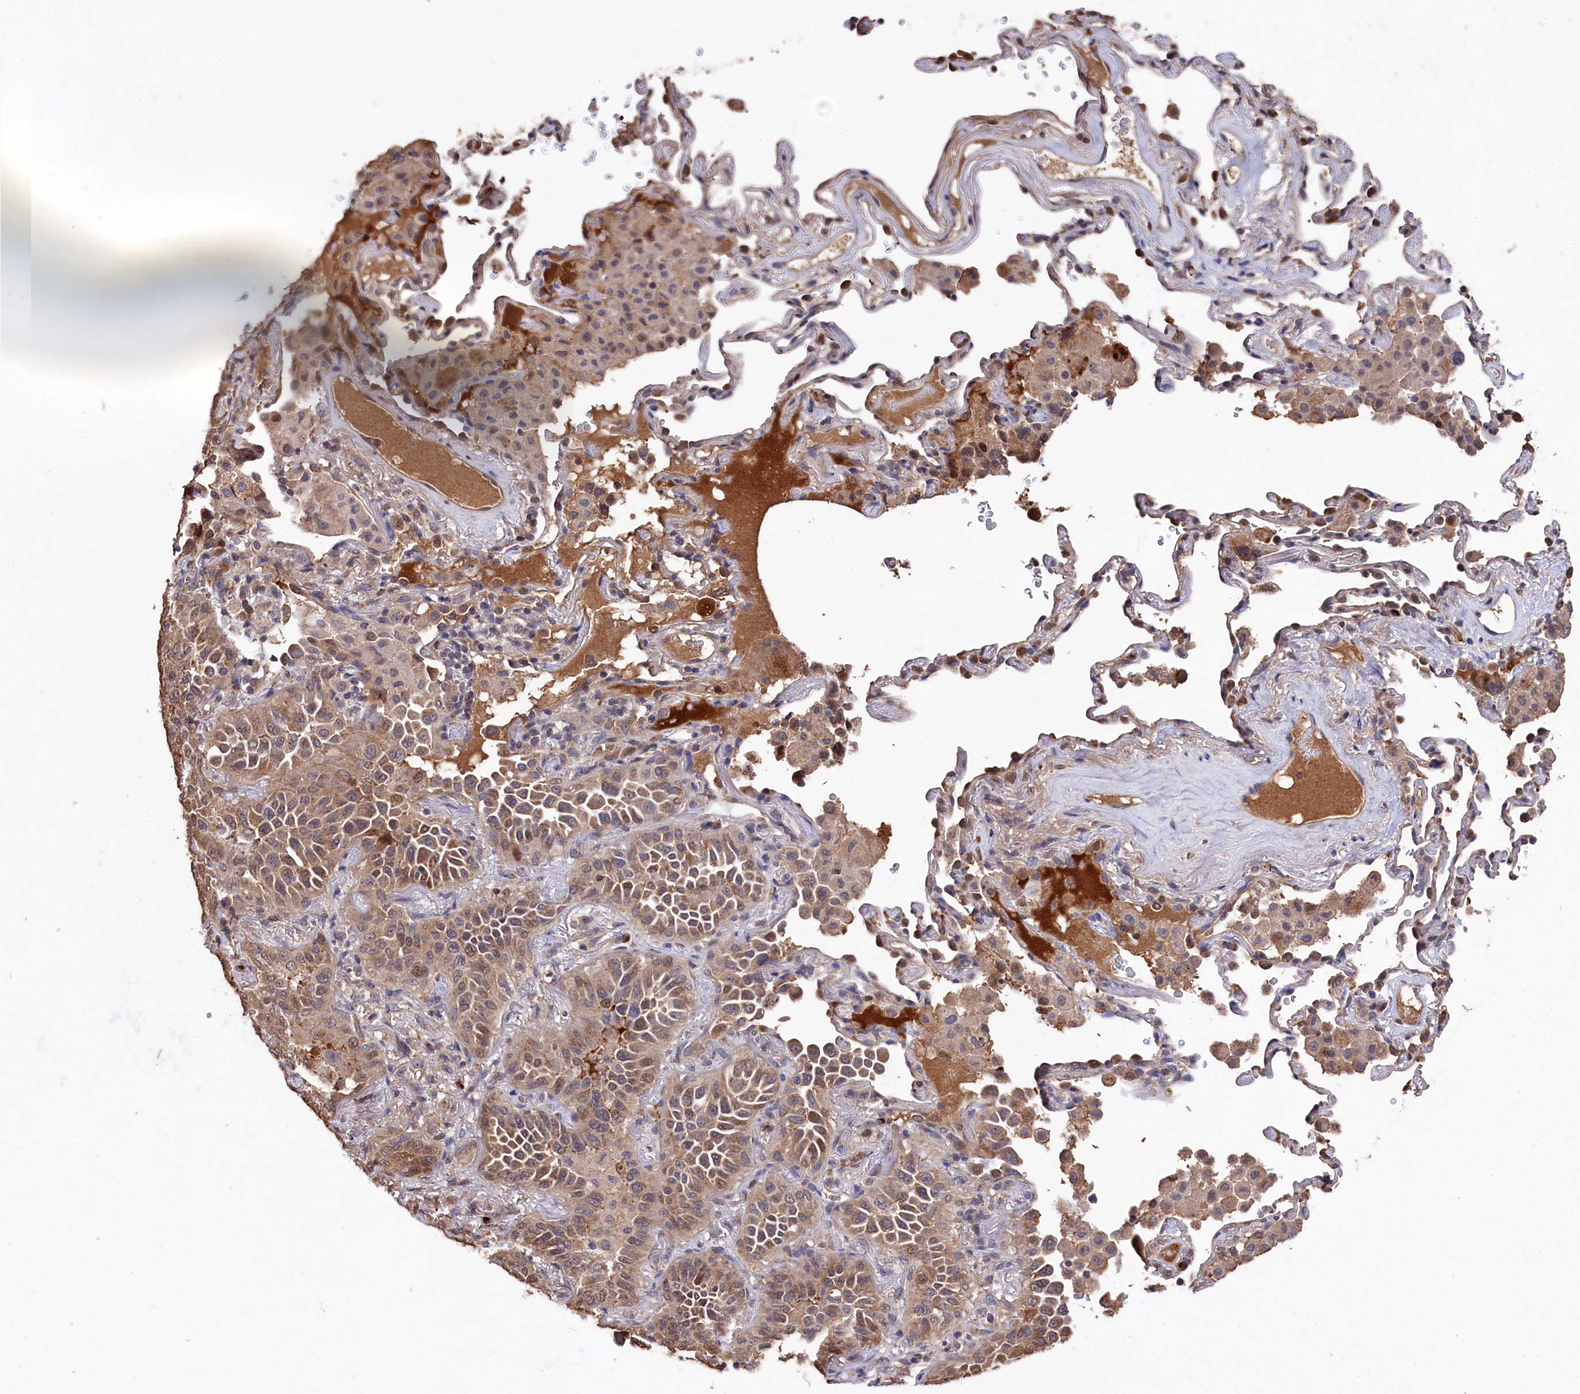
{"staining": {"intensity": "moderate", "quantity": ">75%", "location": "cytoplasmic/membranous,nuclear"}, "tissue": "lung cancer", "cell_type": "Tumor cells", "image_type": "cancer", "snomed": [{"axis": "morphology", "description": "Adenocarcinoma, NOS"}, {"axis": "topography", "description": "Lung"}], "caption": "High-power microscopy captured an IHC histopathology image of lung adenocarcinoma, revealing moderate cytoplasmic/membranous and nuclear staining in approximately >75% of tumor cells.", "gene": "NAA60", "patient": {"sex": "female", "age": 69}}